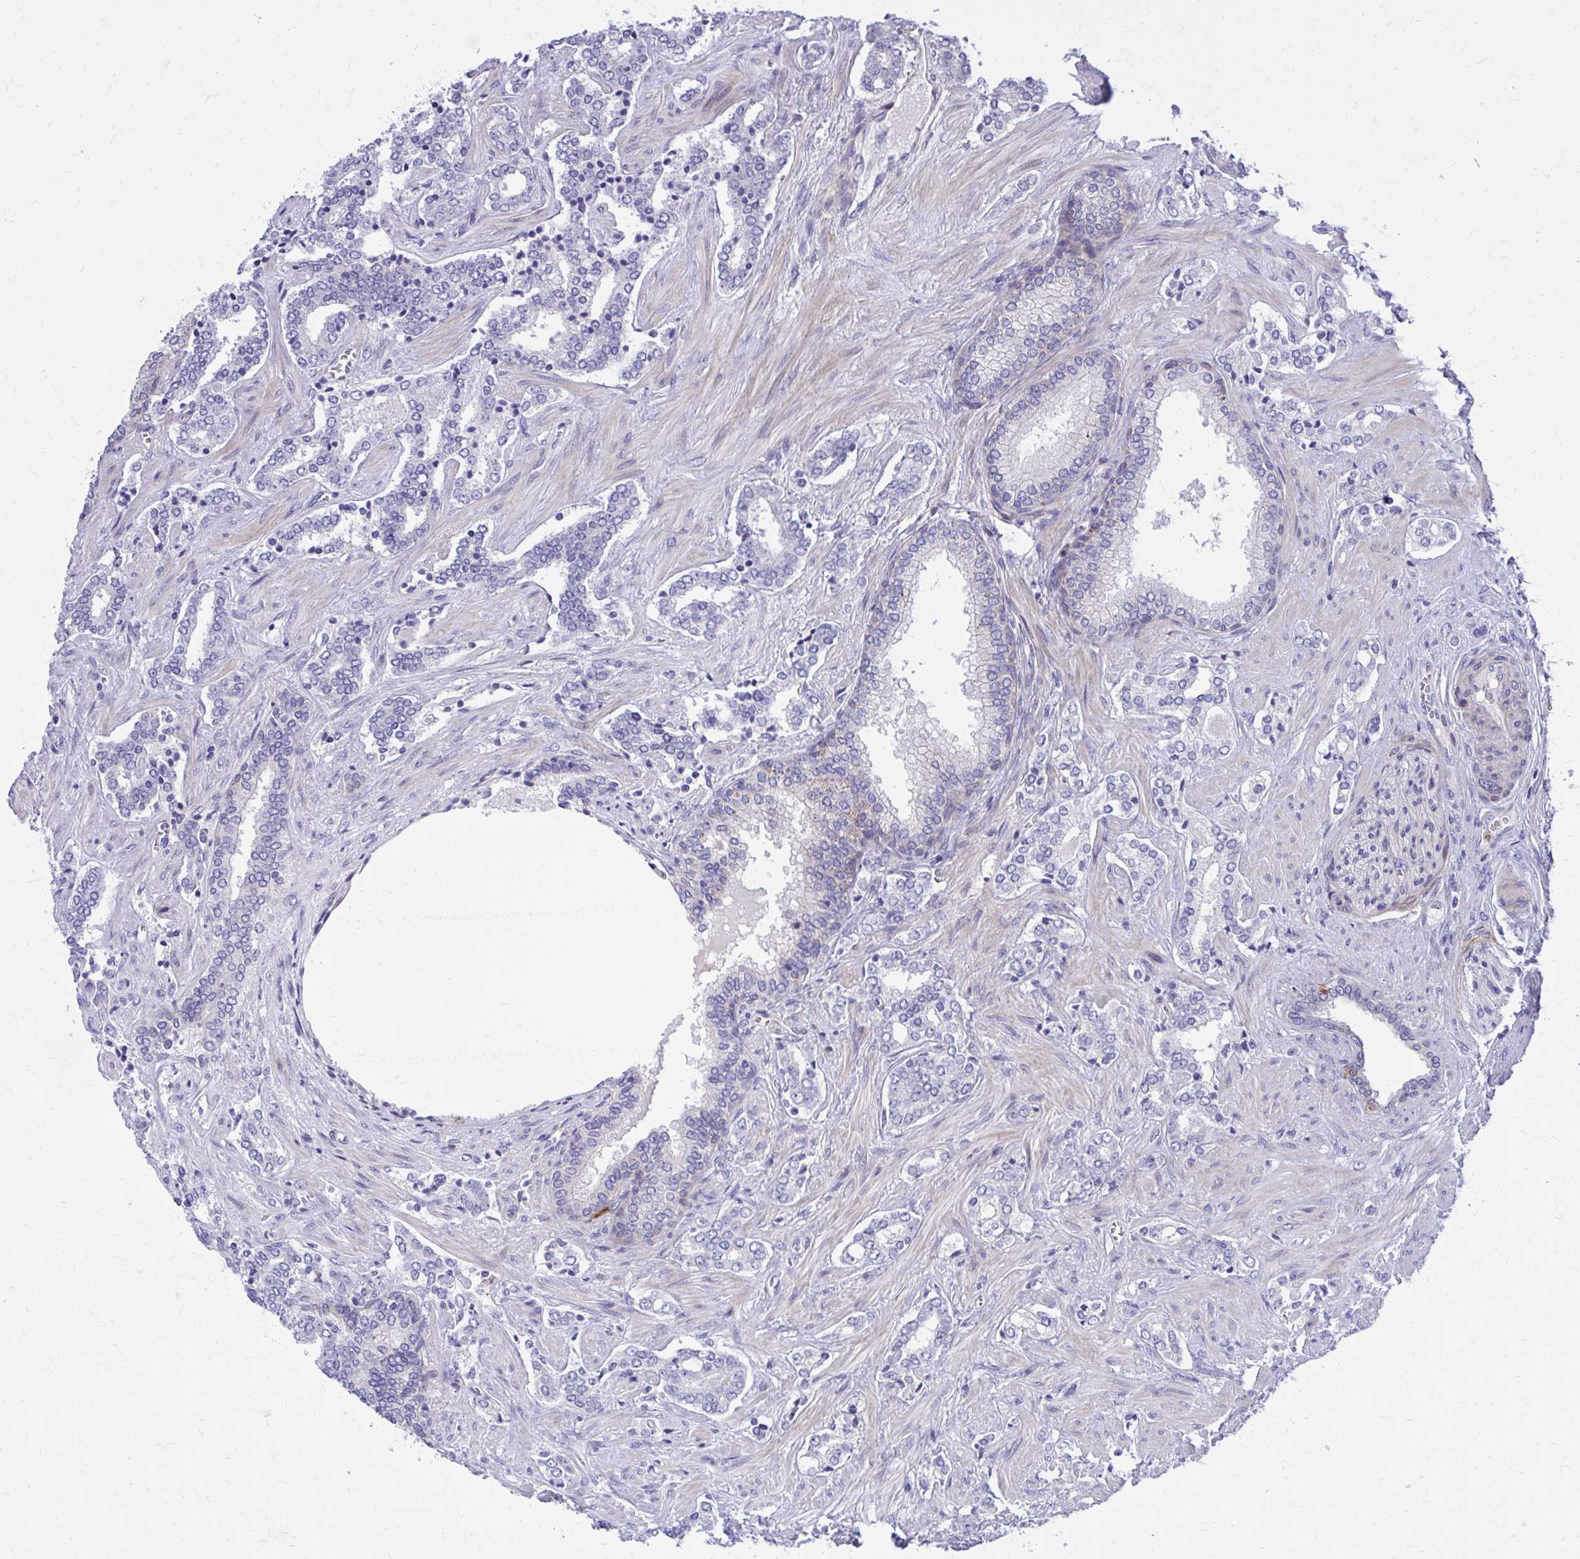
{"staining": {"intensity": "negative", "quantity": "none", "location": "none"}, "tissue": "prostate cancer", "cell_type": "Tumor cells", "image_type": "cancer", "snomed": [{"axis": "morphology", "description": "Adenocarcinoma, High grade"}, {"axis": "topography", "description": "Prostate"}], "caption": "Tumor cells are negative for protein expression in human high-grade adenocarcinoma (prostate).", "gene": "ADAMTSL1", "patient": {"sex": "male", "age": 60}}